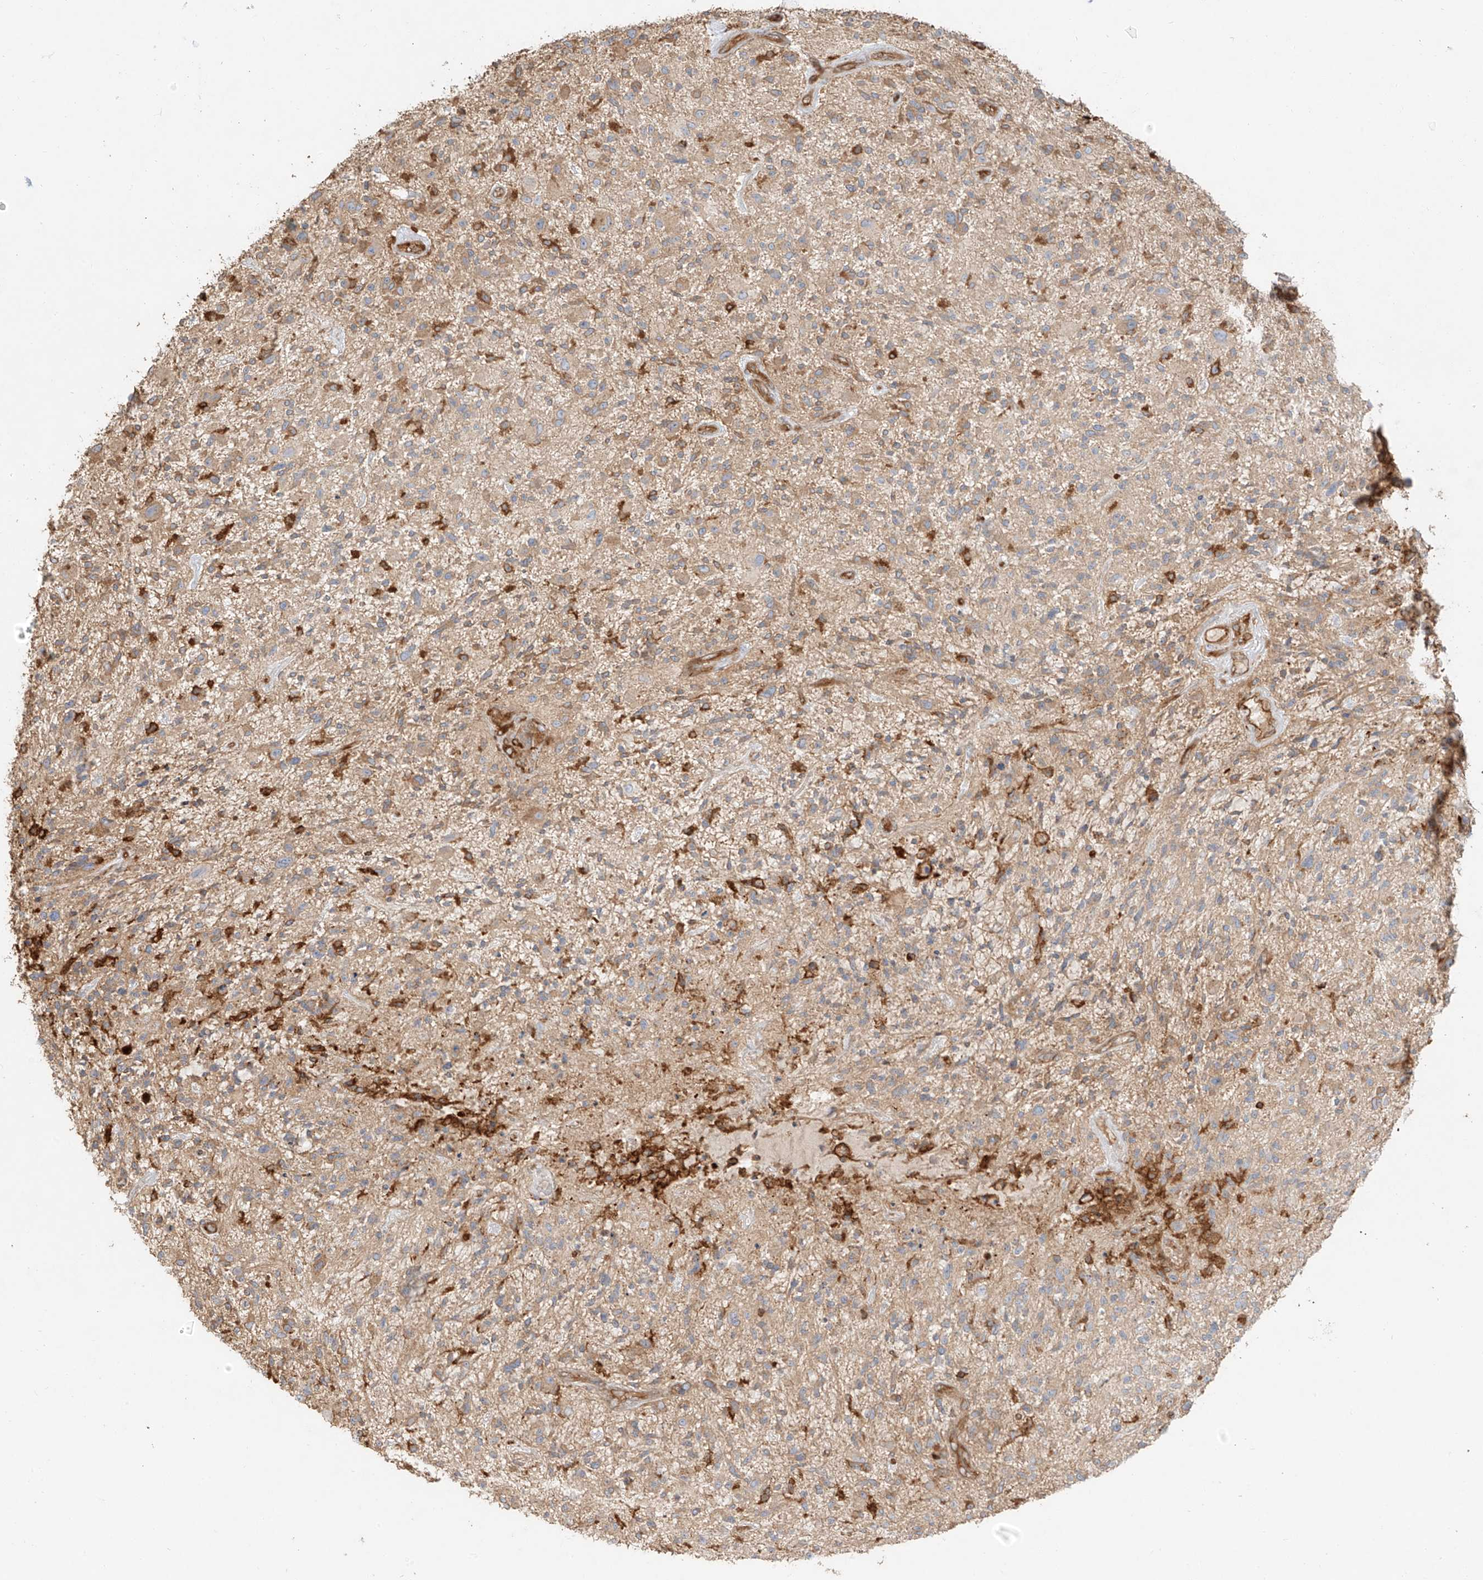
{"staining": {"intensity": "weak", "quantity": ">75%", "location": "cytoplasmic/membranous"}, "tissue": "glioma", "cell_type": "Tumor cells", "image_type": "cancer", "snomed": [{"axis": "morphology", "description": "Glioma, malignant, High grade"}, {"axis": "topography", "description": "Brain"}], "caption": "Human high-grade glioma (malignant) stained for a protein (brown) reveals weak cytoplasmic/membranous positive positivity in approximately >75% of tumor cells.", "gene": "SNX9", "patient": {"sex": "male", "age": 47}}